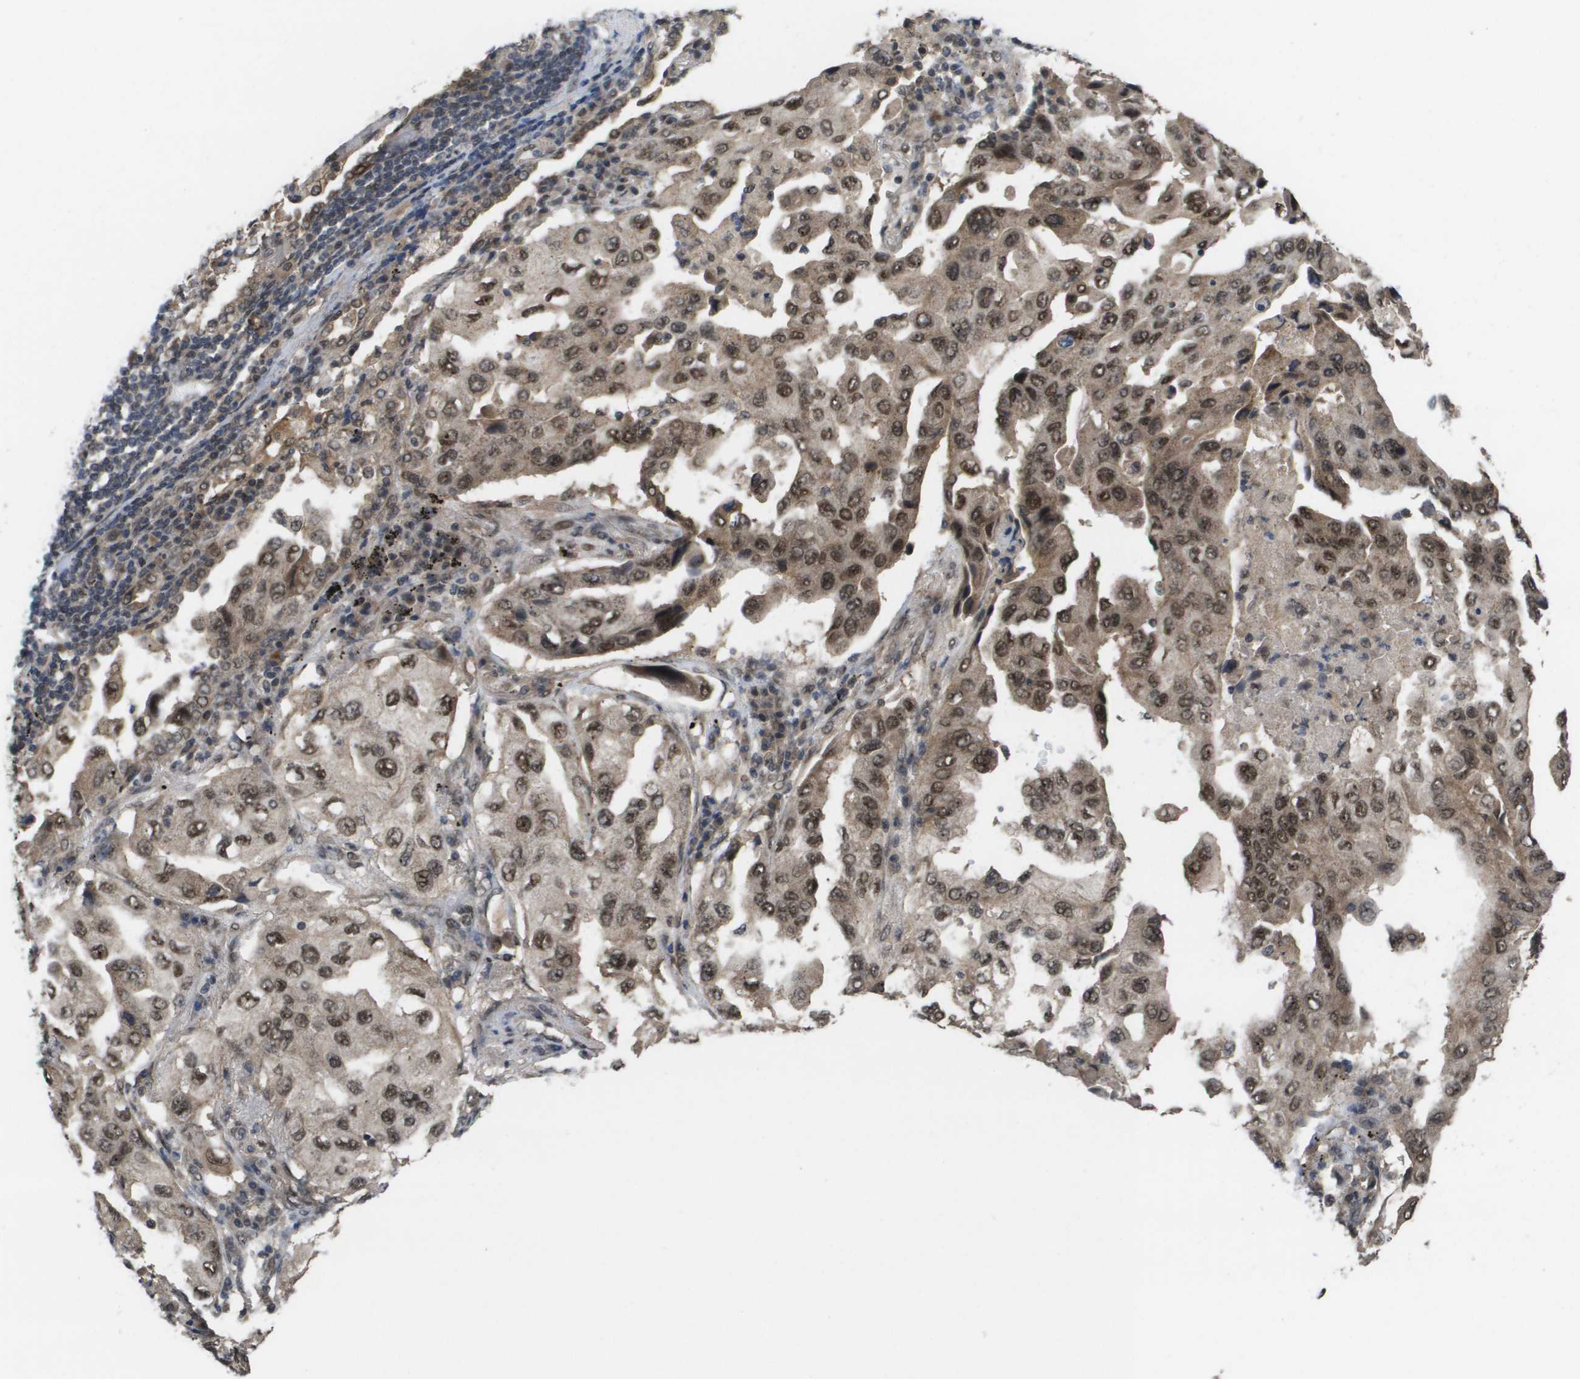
{"staining": {"intensity": "moderate", "quantity": ">75%", "location": "cytoplasmic/membranous,nuclear"}, "tissue": "lung cancer", "cell_type": "Tumor cells", "image_type": "cancer", "snomed": [{"axis": "morphology", "description": "Adenocarcinoma, NOS"}, {"axis": "topography", "description": "Lung"}], "caption": "Moderate cytoplasmic/membranous and nuclear staining for a protein is present in approximately >75% of tumor cells of adenocarcinoma (lung) using immunohistochemistry (IHC).", "gene": "AMBRA1", "patient": {"sex": "female", "age": 65}}